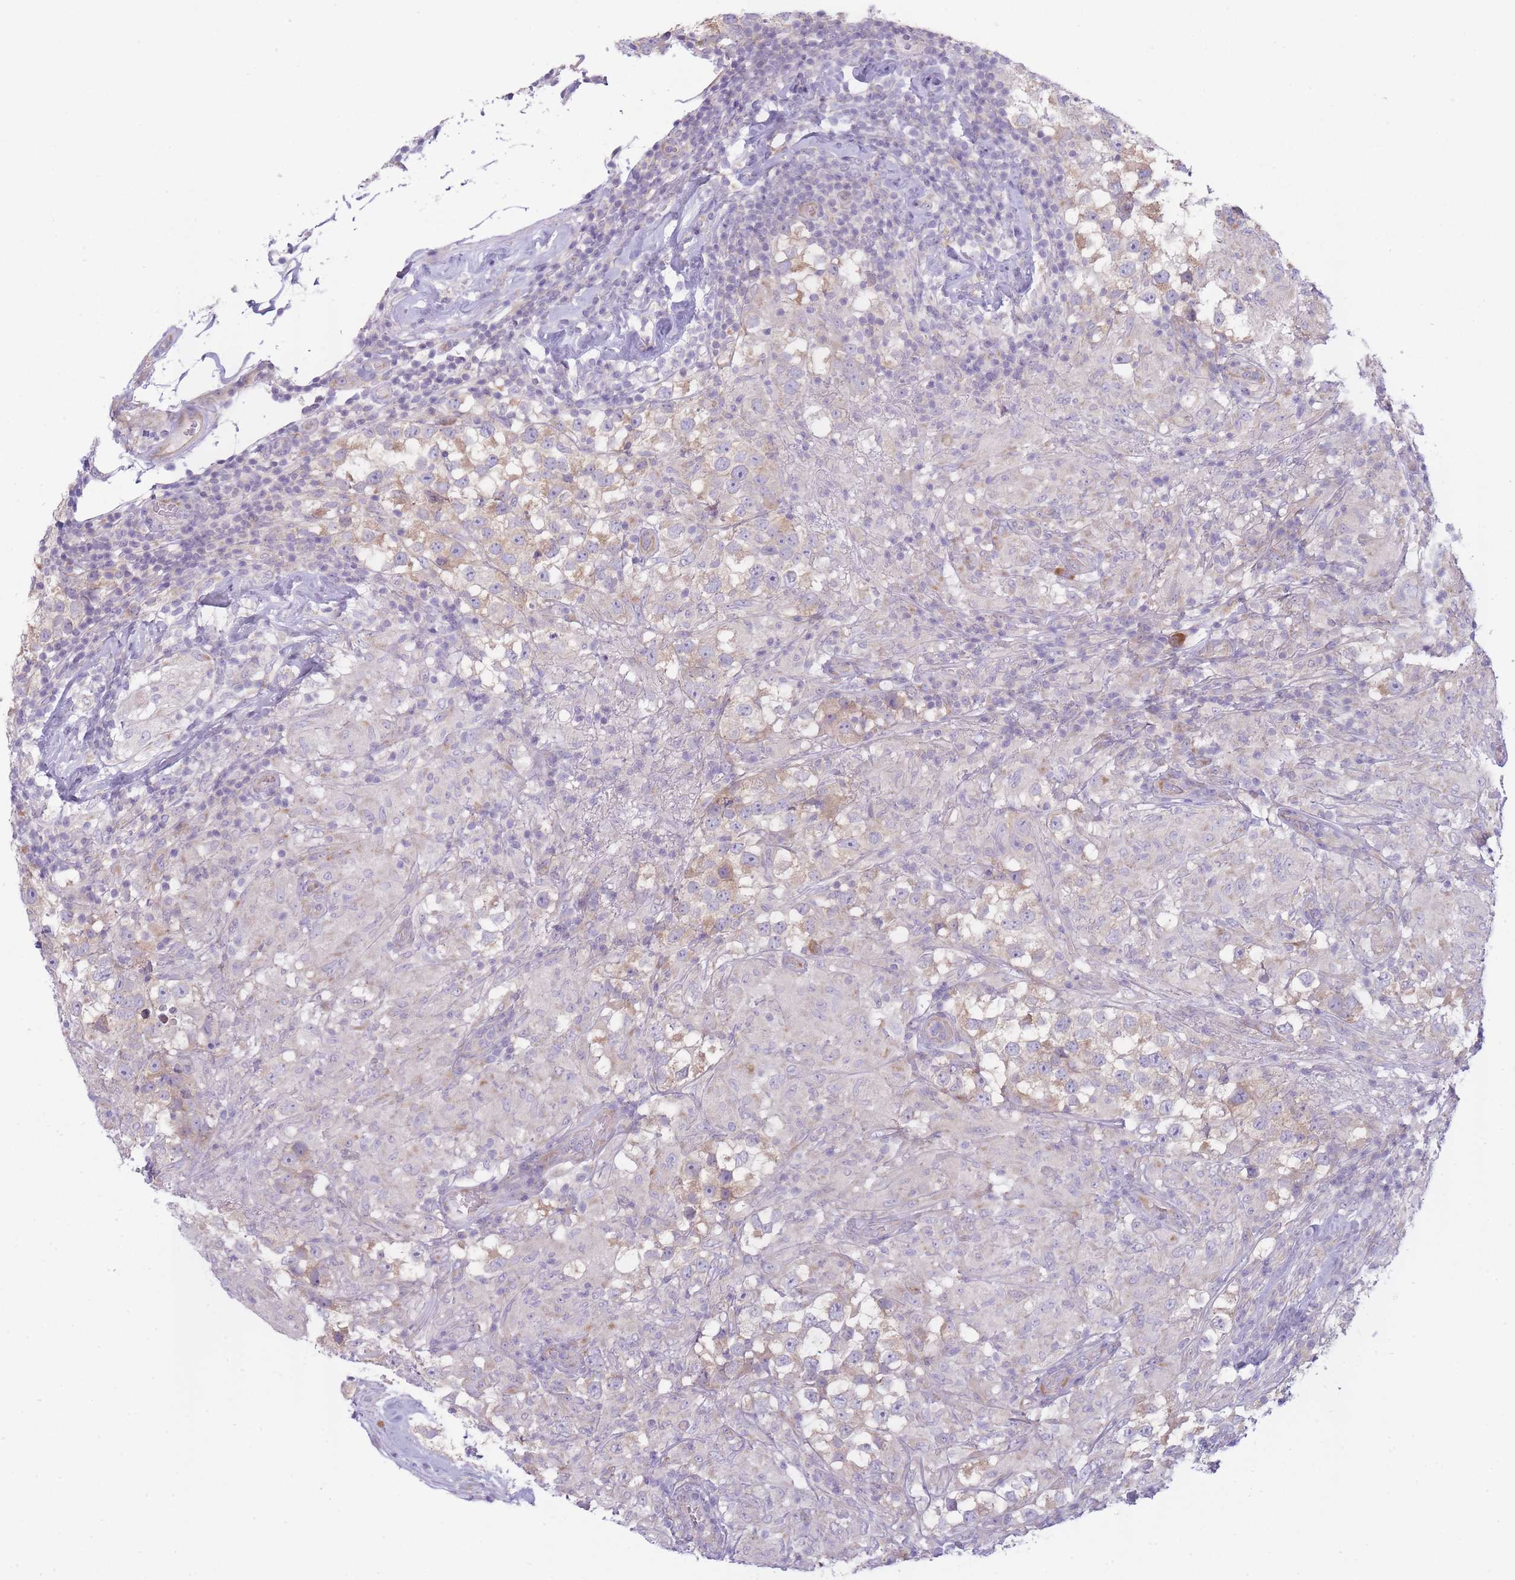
{"staining": {"intensity": "weak", "quantity": "<25%", "location": "cytoplasmic/membranous"}, "tissue": "testis cancer", "cell_type": "Tumor cells", "image_type": "cancer", "snomed": [{"axis": "morphology", "description": "Seminoma, NOS"}, {"axis": "topography", "description": "Testis"}], "caption": "Tumor cells are negative for brown protein staining in testis cancer (seminoma).", "gene": "OR5L2", "patient": {"sex": "male", "age": 46}}